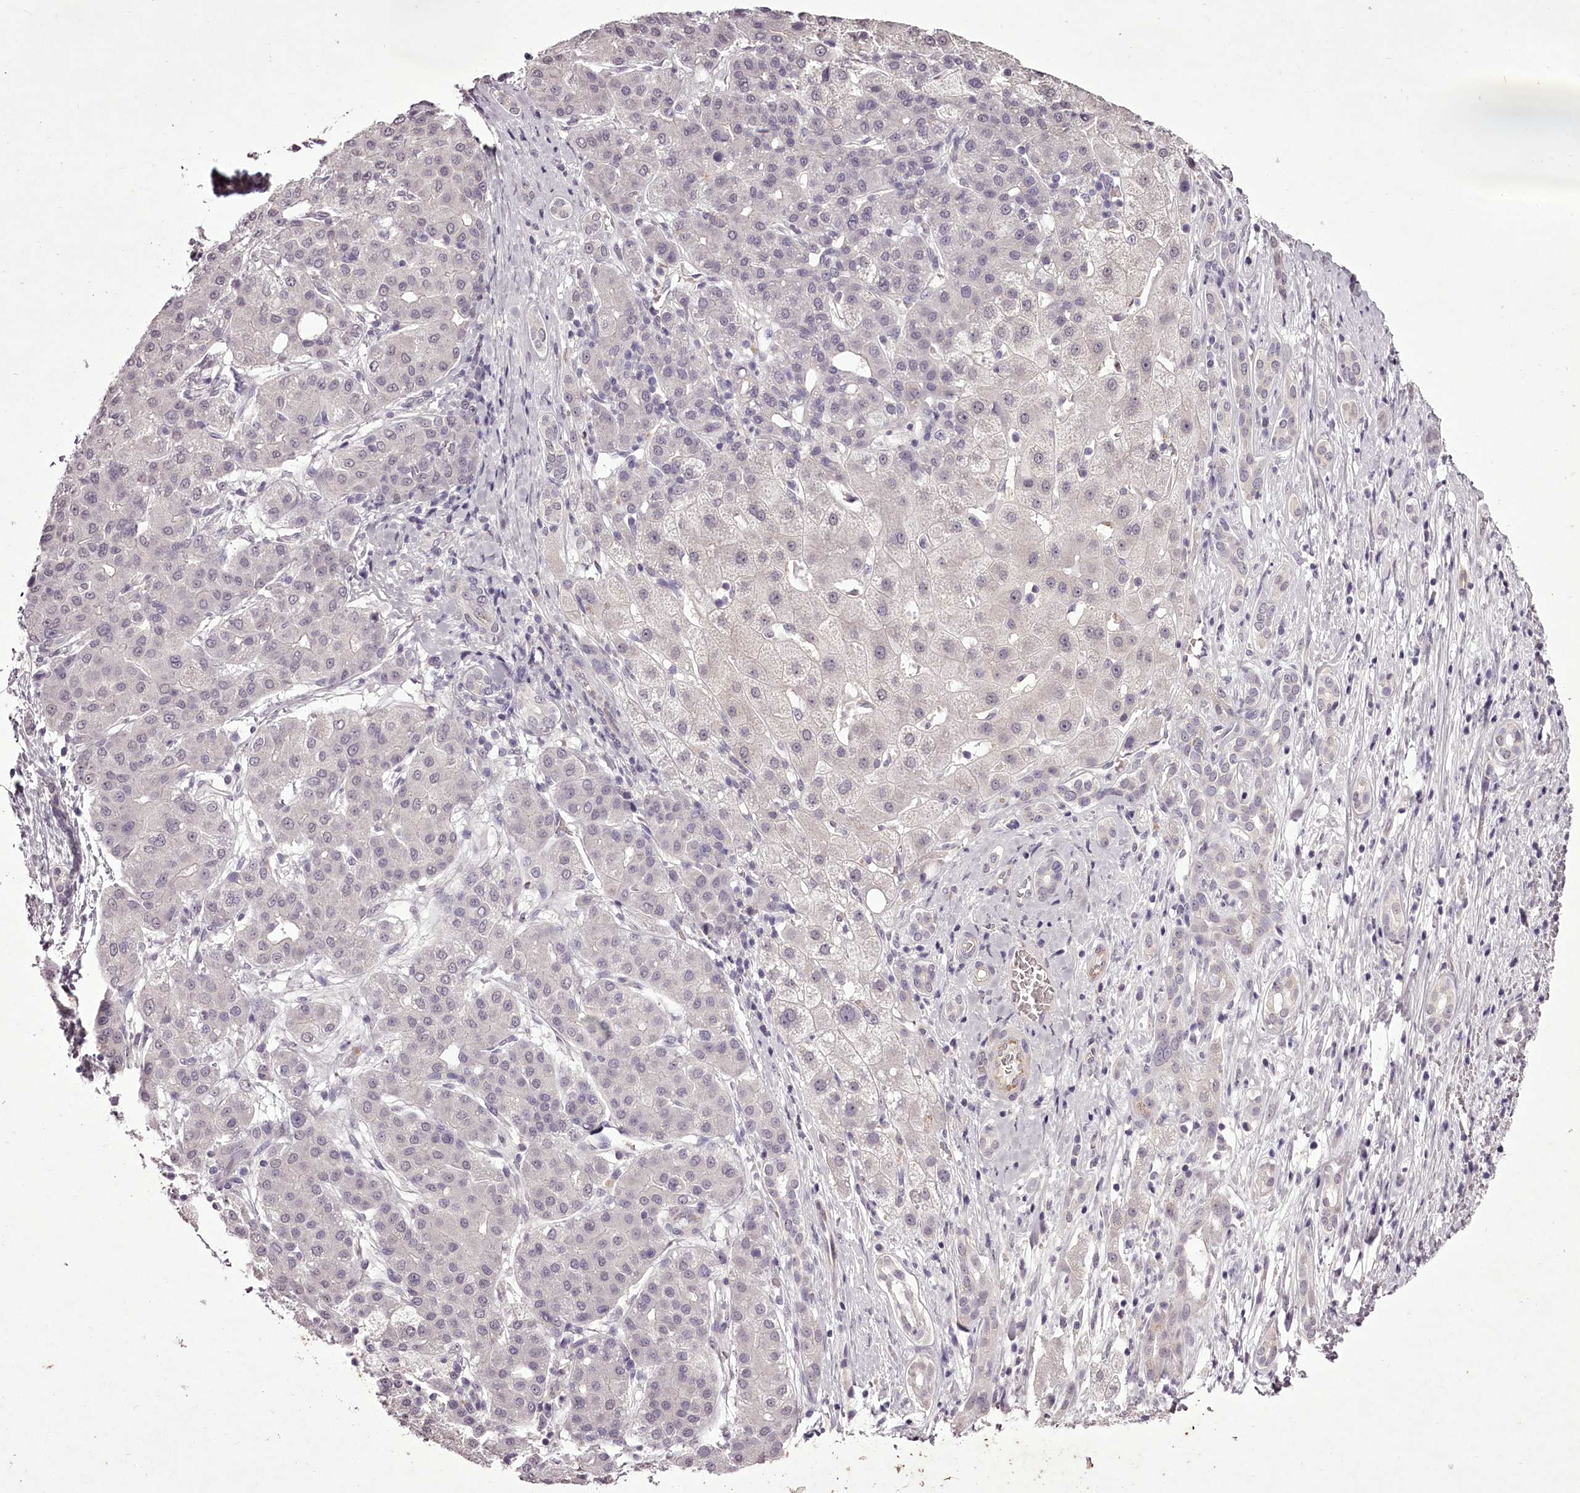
{"staining": {"intensity": "negative", "quantity": "none", "location": "none"}, "tissue": "liver cancer", "cell_type": "Tumor cells", "image_type": "cancer", "snomed": [{"axis": "morphology", "description": "Carcinoma, Hepatocellular, NOS"}, {"axis": "topography", "description": "Liver"}], "caption": "The micrograph demonstrates no staining of tumor cells in liver cancer.", "gene": "C1orf56", "patient": {"sex": "male", "age": 65}}